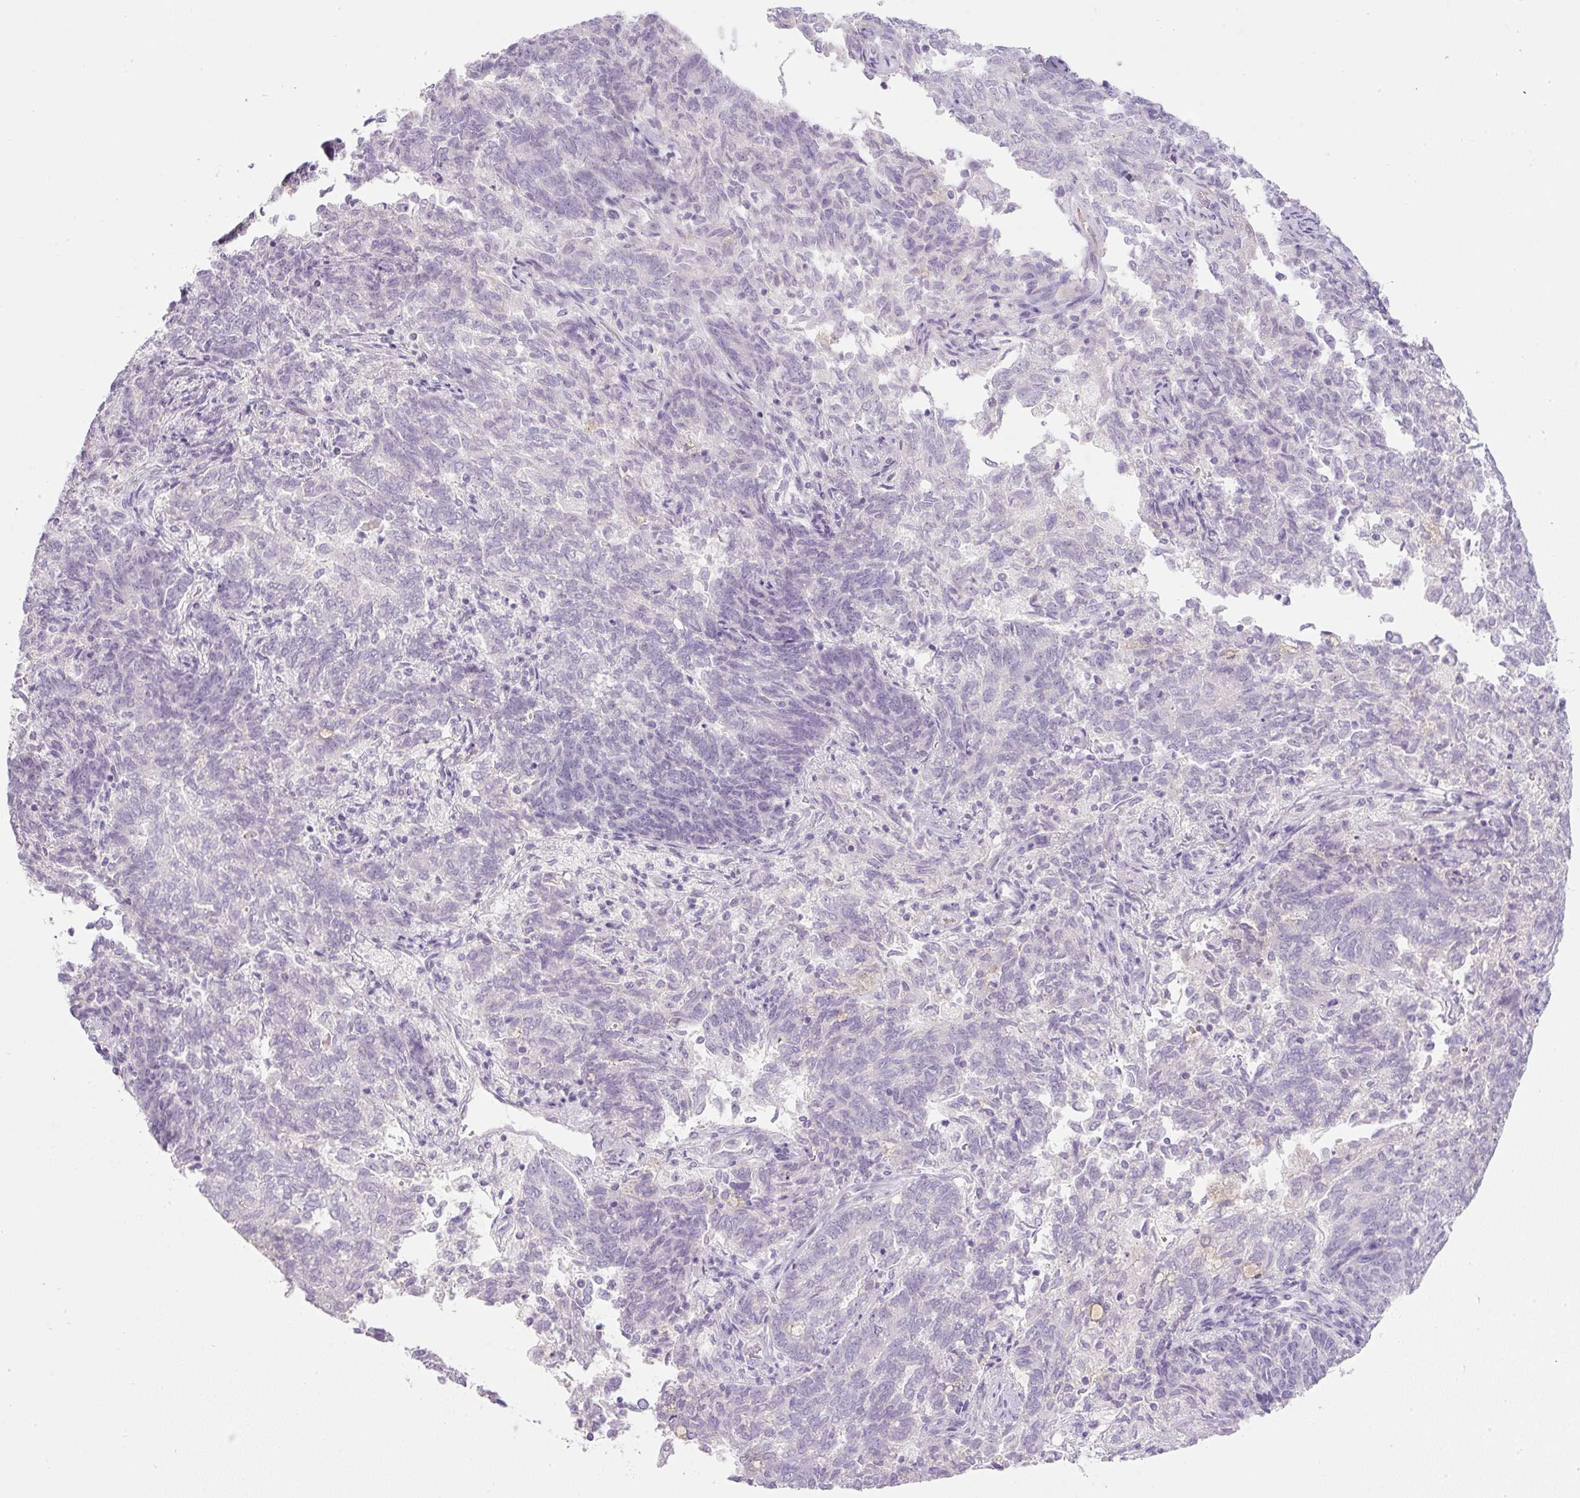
{"staining": {"intensity": "negative", "quantity": "none", "location": "none"}, "tissue": "endometrial cancer", "cell_type": "Tumor cells", "image_type": "cancer", "snomed": [{"axis": "morphology", "description": "Adenocarcinoma, NOS"}, {"axis": "topography", "description": "Endometrium"}], "caption": "Human endometrial adenocarcinoma stained for a protein using immunohistochemistry (IHC) shows no expression in tumor cells.", "gene": "FGFBP3", "patient": {"sex": "female", "age": 80}}